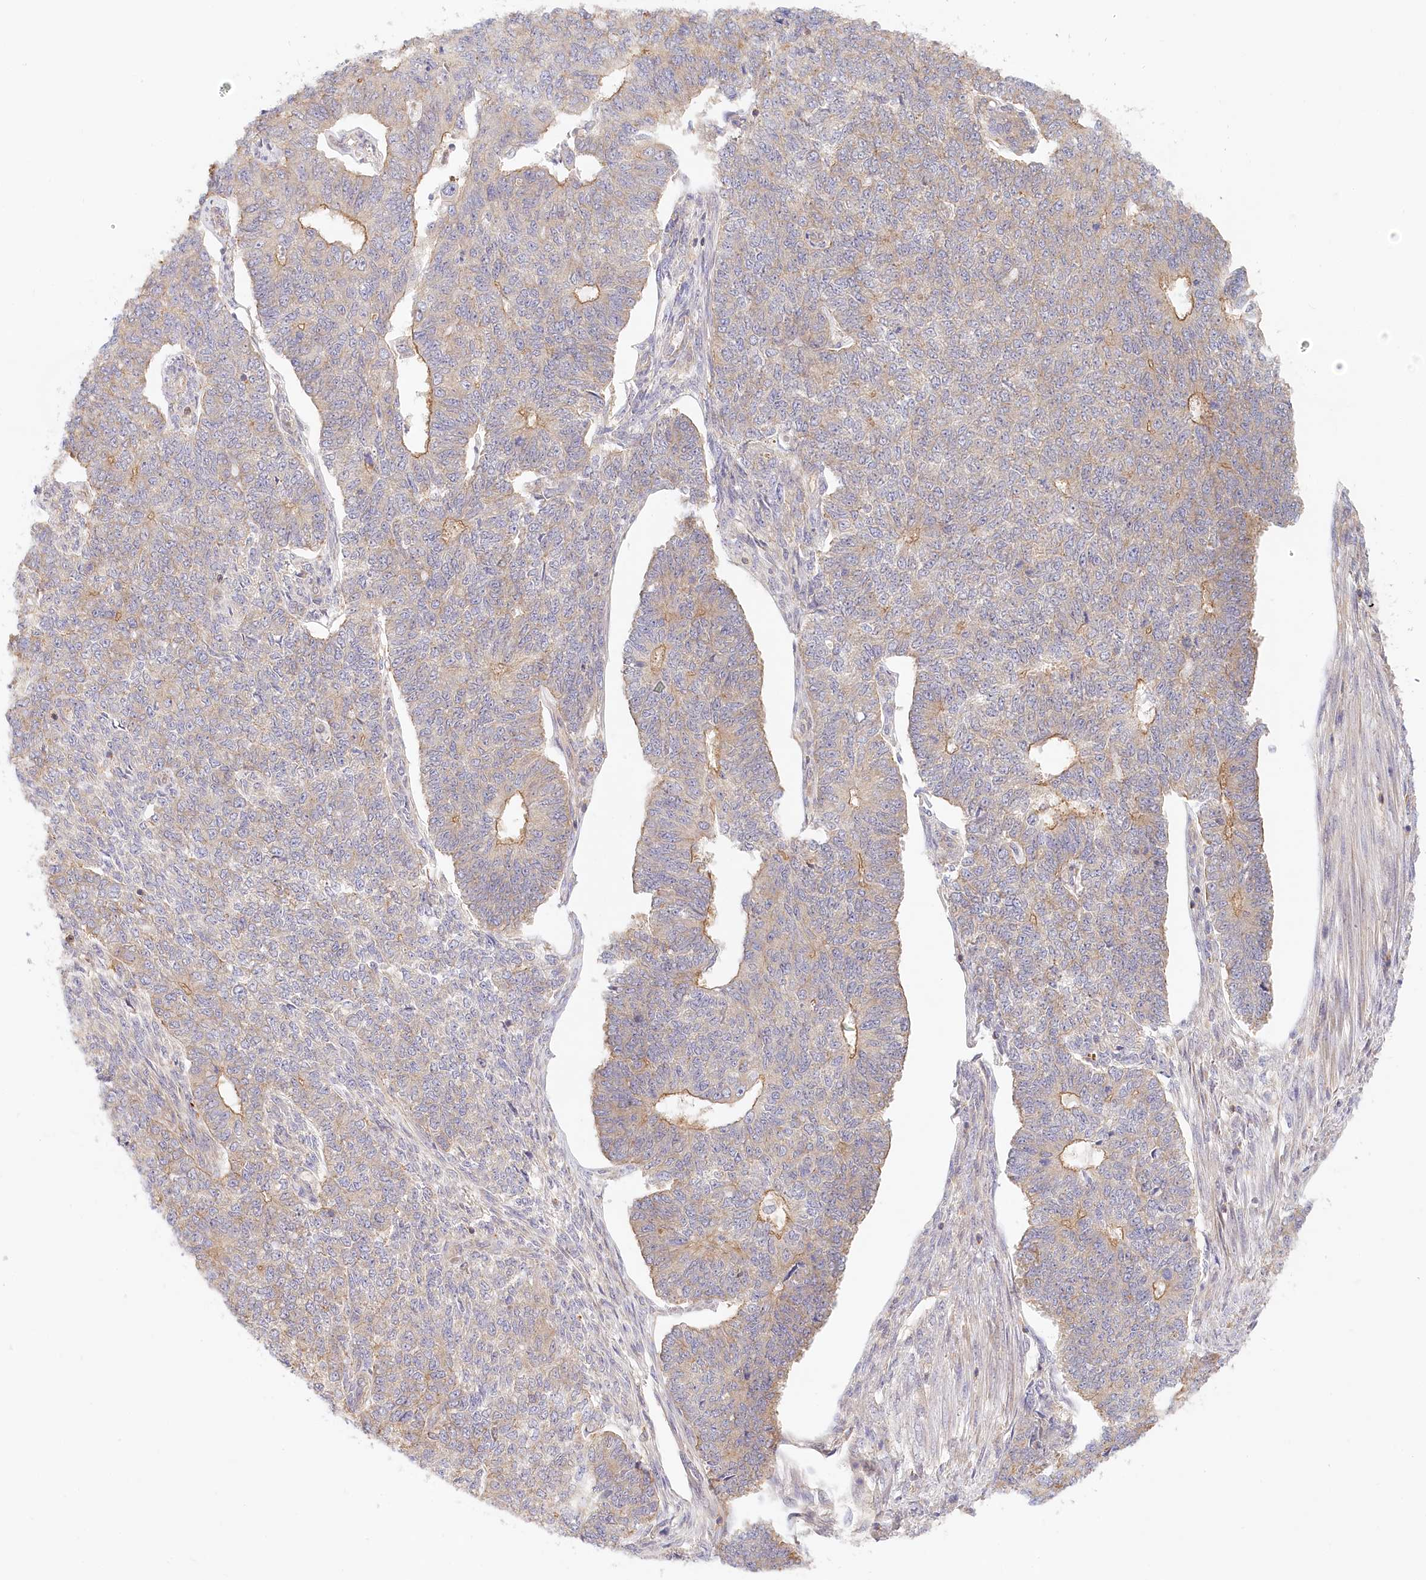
{"staining": {"intensity": "moderate", "quantity": "<25%", "location": "cytoplasmic/membranous"}, "tissue": "endometrial cancer", "cell_type": "Tumor cells", "image_type": "cancer", "snomed": [{"axis": "morphology", "description": "Adenocarcinoma, NOS"}, {"axis": "topography", "description": "Endometrium"}], "caption": "Protein staining of endometrial cancer tissue displays moderate cytoplasmic/membranous staining in approximately <25% of tumor cells. The protein of interest is shown in brown color, while the nuclei are stained blue.", "gene": "UMPS", "patient": {"sex": "female", "age": 32}}